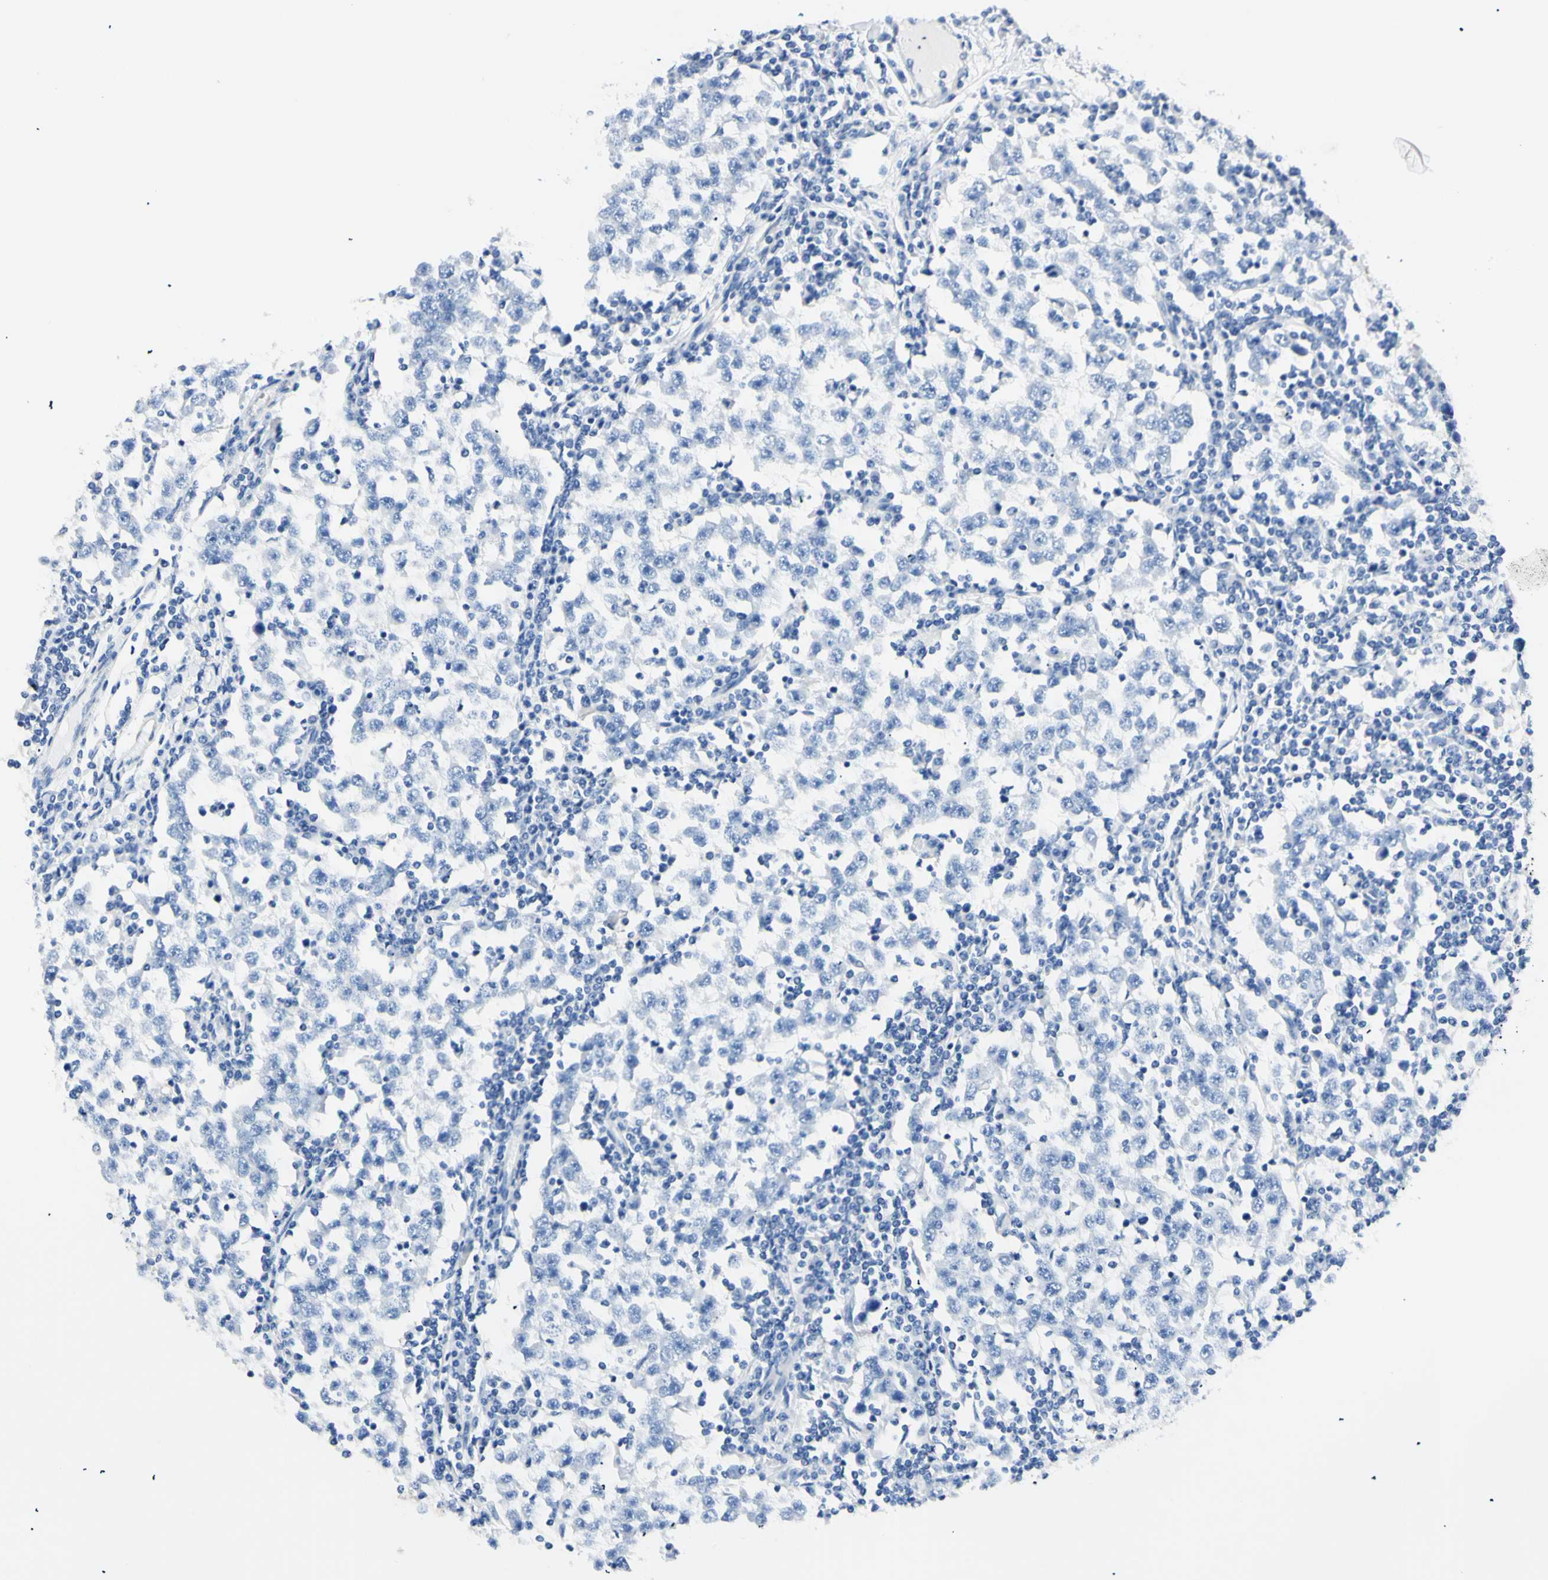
{"staining": {"intensity": "negative", "quantity": "none", "location": "none"}, "tissue": "testis cancer", "cell_type": "Tumor cells", "image_type": "cancer", "snomed": [{"axis": "morphology", "description": "Seminoma, NOS"}, {"axis": "topography", "description": "Testis"}], "caption": "The image shows no significant positivity in tumor cells of testis cancer (seminoma).", "gene": "HPCA", "patient": {"sex": "male", "age": 65}}